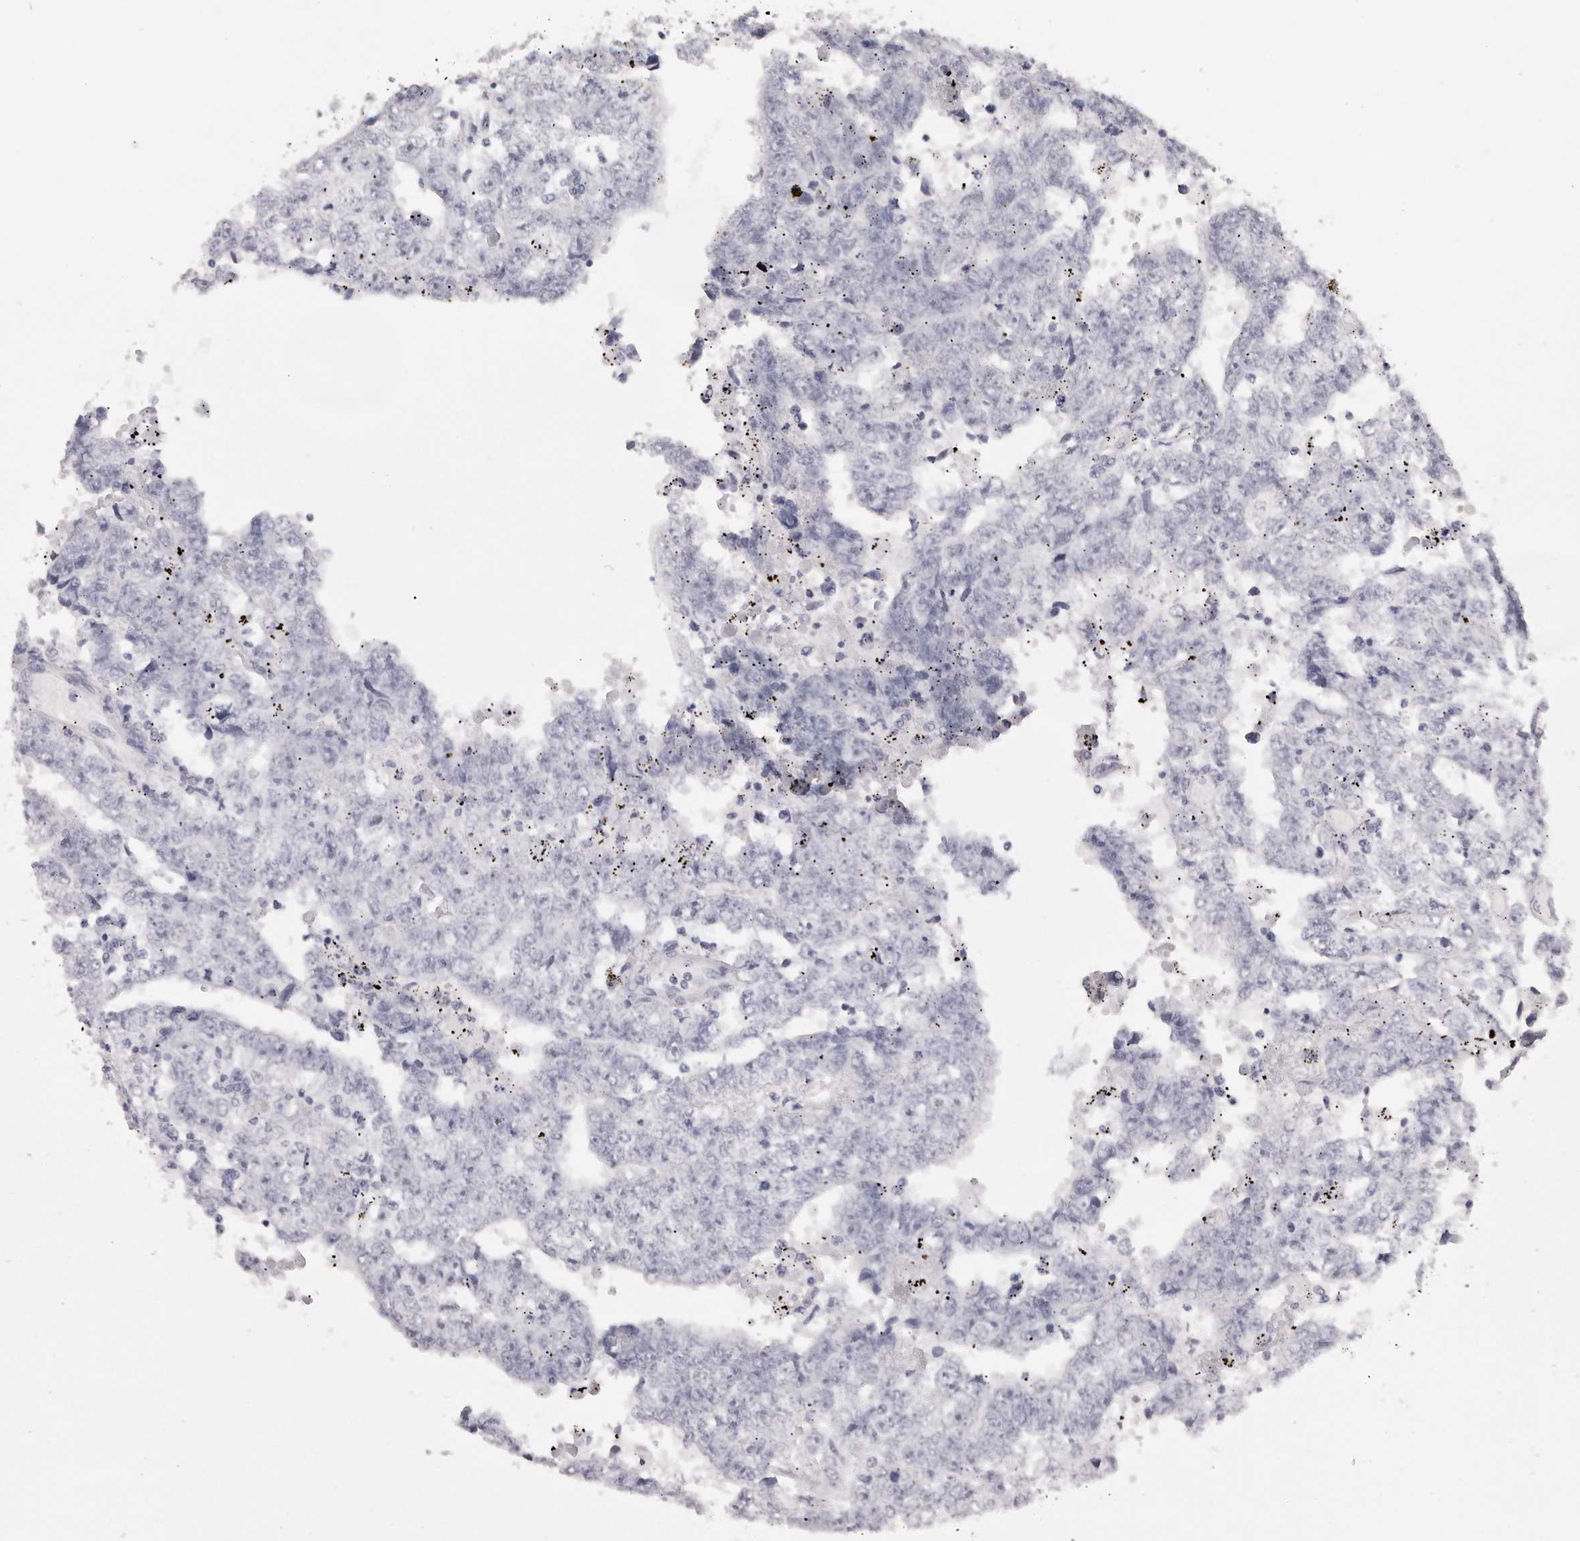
{"staining": {"intensity": "negative", "quantity": "none", "location": "none"}, "tissue": "testis cancer", "cell_type": "Tumor cells", "image_type": "cancer", "snomed": [{"axis": "morphology", "description": "Carcinoma, Embryonal, NOS"}, {"axis": "topography", "description": "Testis"}], "caption": "IHC photomicrograph of human testis embryonal carcinoma stained for a protein (brown), which shows no expression in tumor cells. The staining is performed using DAB brown chromogen with nuclei counter-stained in using hematoxylin.", "gene": "MAFK", "patient": {"sex": "male", "age": 25}}